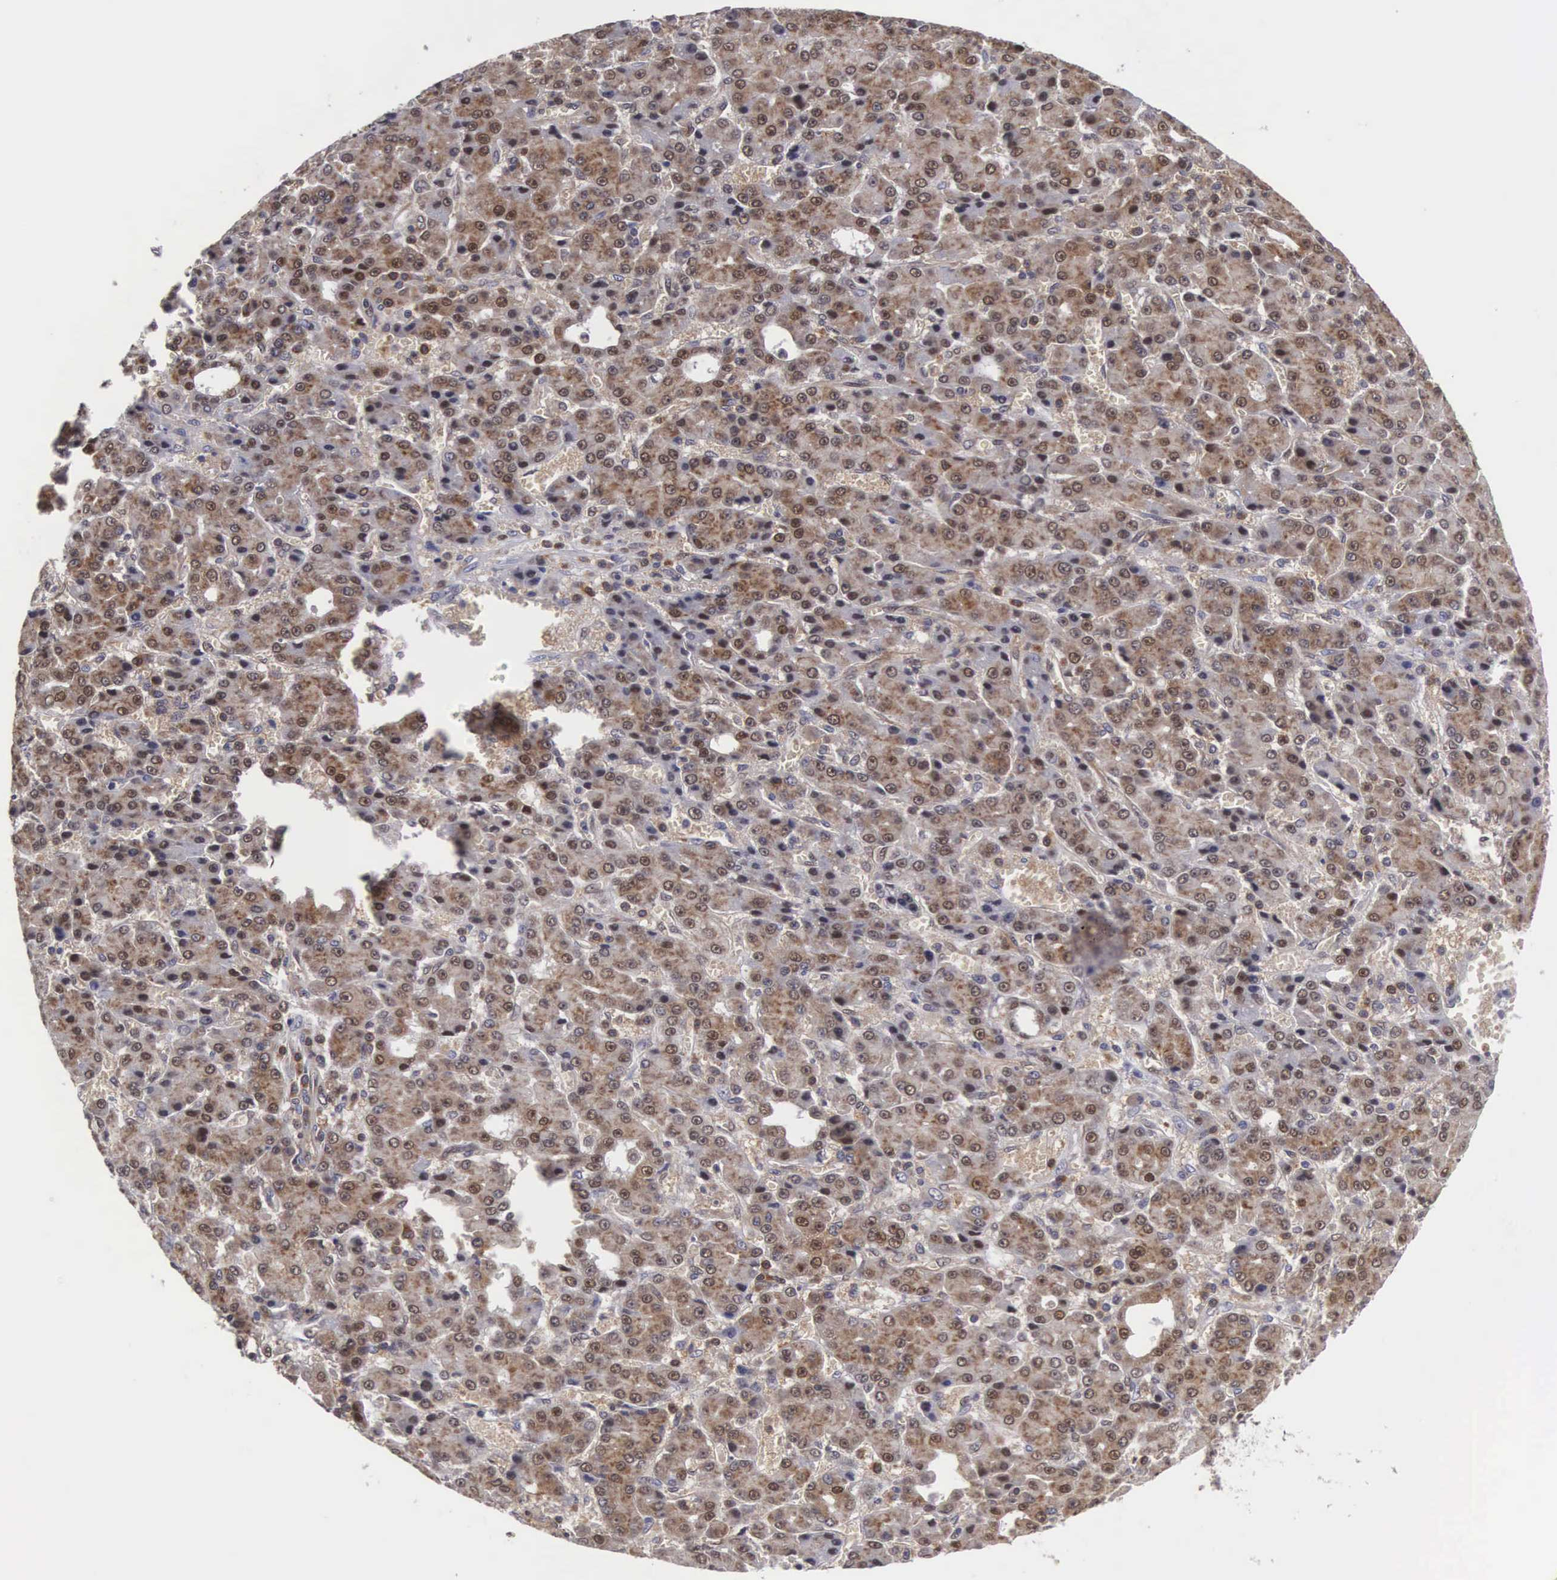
{"staining": {"intensity": "moderate", "quantity": ">75%", "location": "cytoplasmic/membranous"}, "tissue": "liver cancer", "cell_type": "Tumor cells", "image_type": "cancer", "snomed": [{"axis": "morphology", "description": "Carcinoma, Hepatocellular, NOS"}, {"axis": "topography", "description": "Liver"}], "caption": "Immunohistochemistry (DAB) staining of liver hepatocellular carcinoma displays moderate cytoplasmic/membranous protein staining in about >75% of tumor cells.", "gene": "ADSL", "patient": {"sex": "male", "age": 69}}